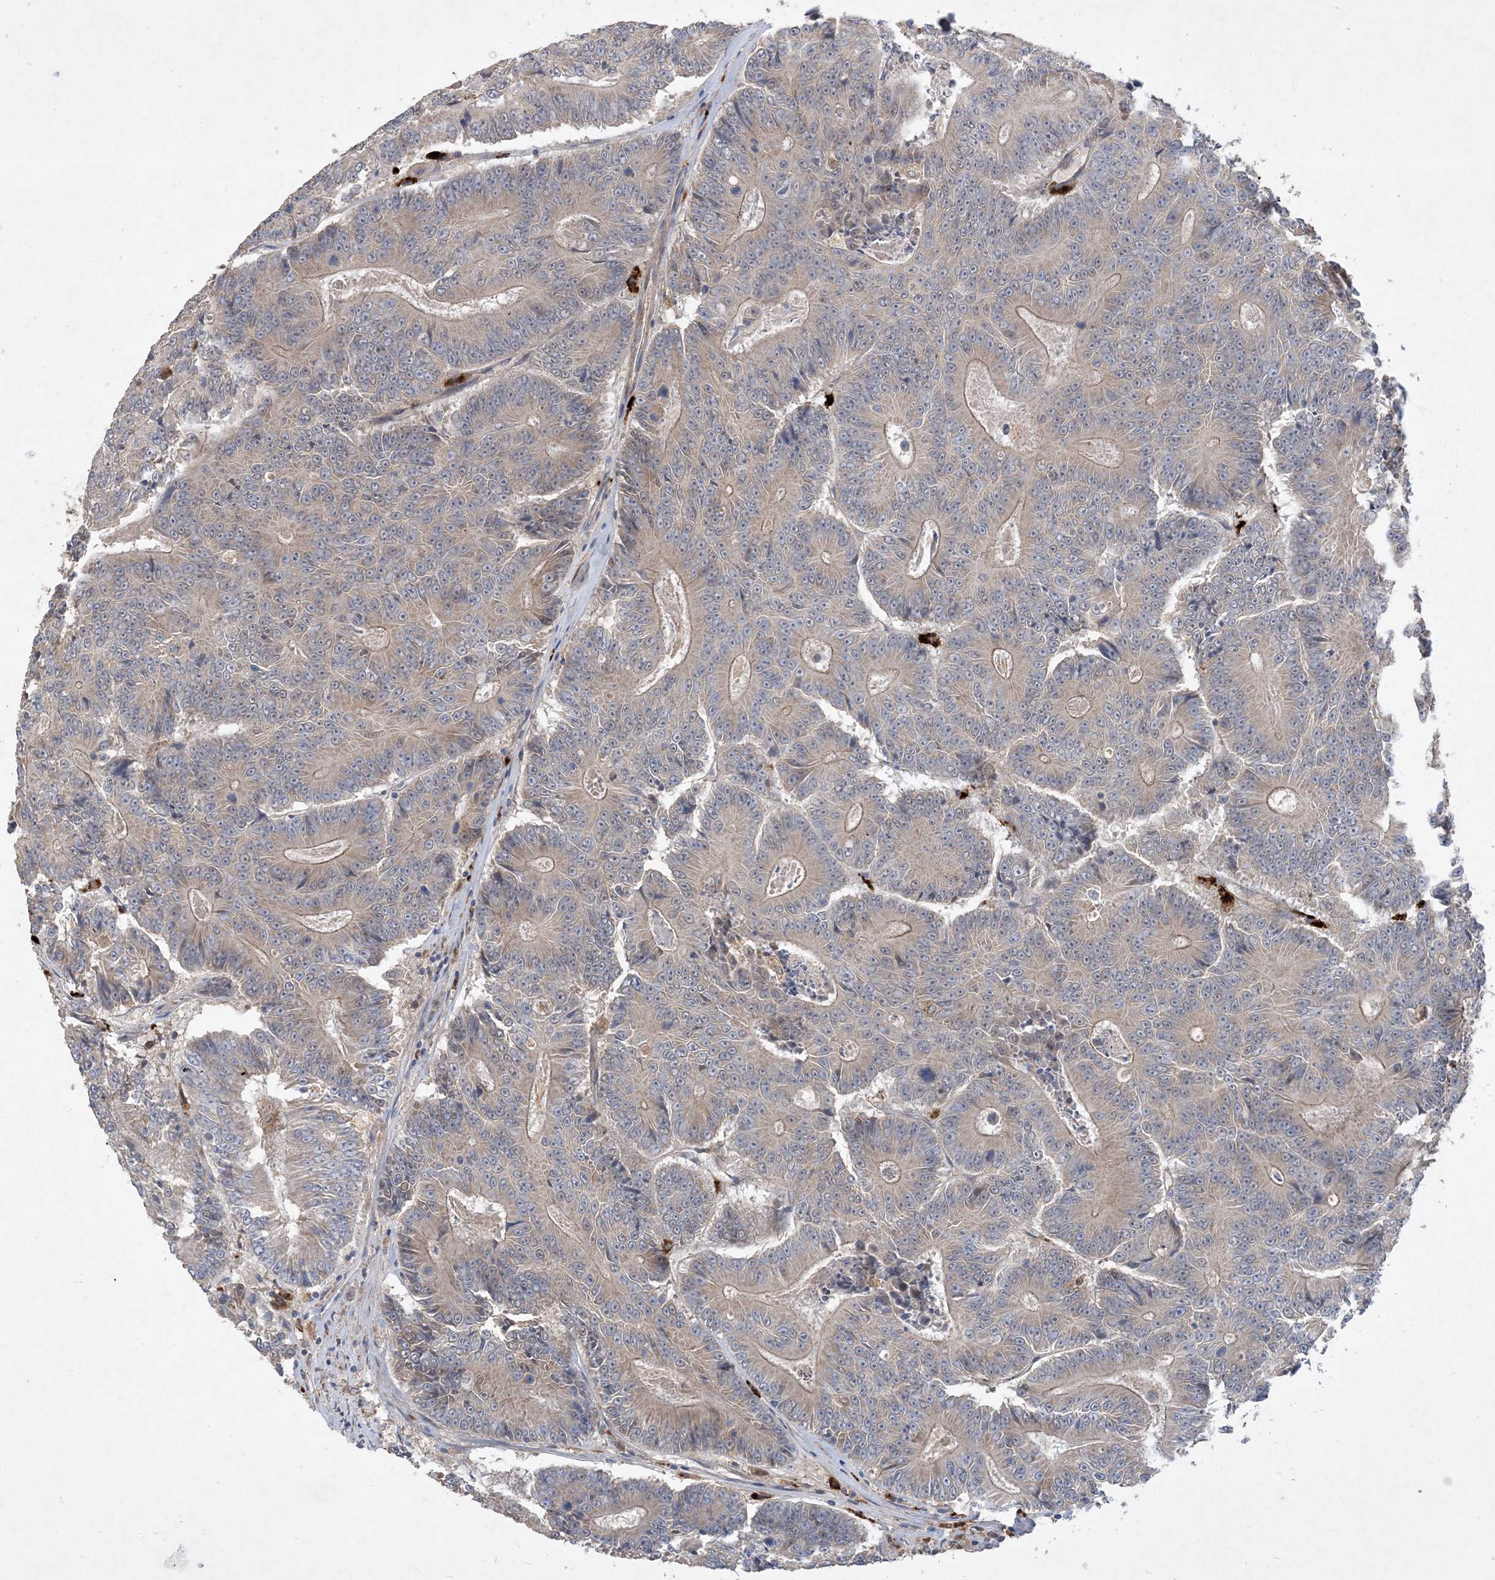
{"staining": {"intensity": "weak", "quantity": "<25%", "location": "cytoplasmic/membranous"}, "tissue": "colorectal cancer", "cell_type": "Tumor cells", "image_type": "cancer", "snomed": [{"axis": "morphology", "description": "Adenocarcinoma, NOS"}, {"axis": "topography", "description": "Colon"}], "caption": "High magnification brightfield microscopy of colorectal cancer stained with DAB (brown) and counterstained with hematoxylin (blue): tumor cells show no significant expression.", "gene": "MASP2", "patient": {"sex": "male", "age": 83}}